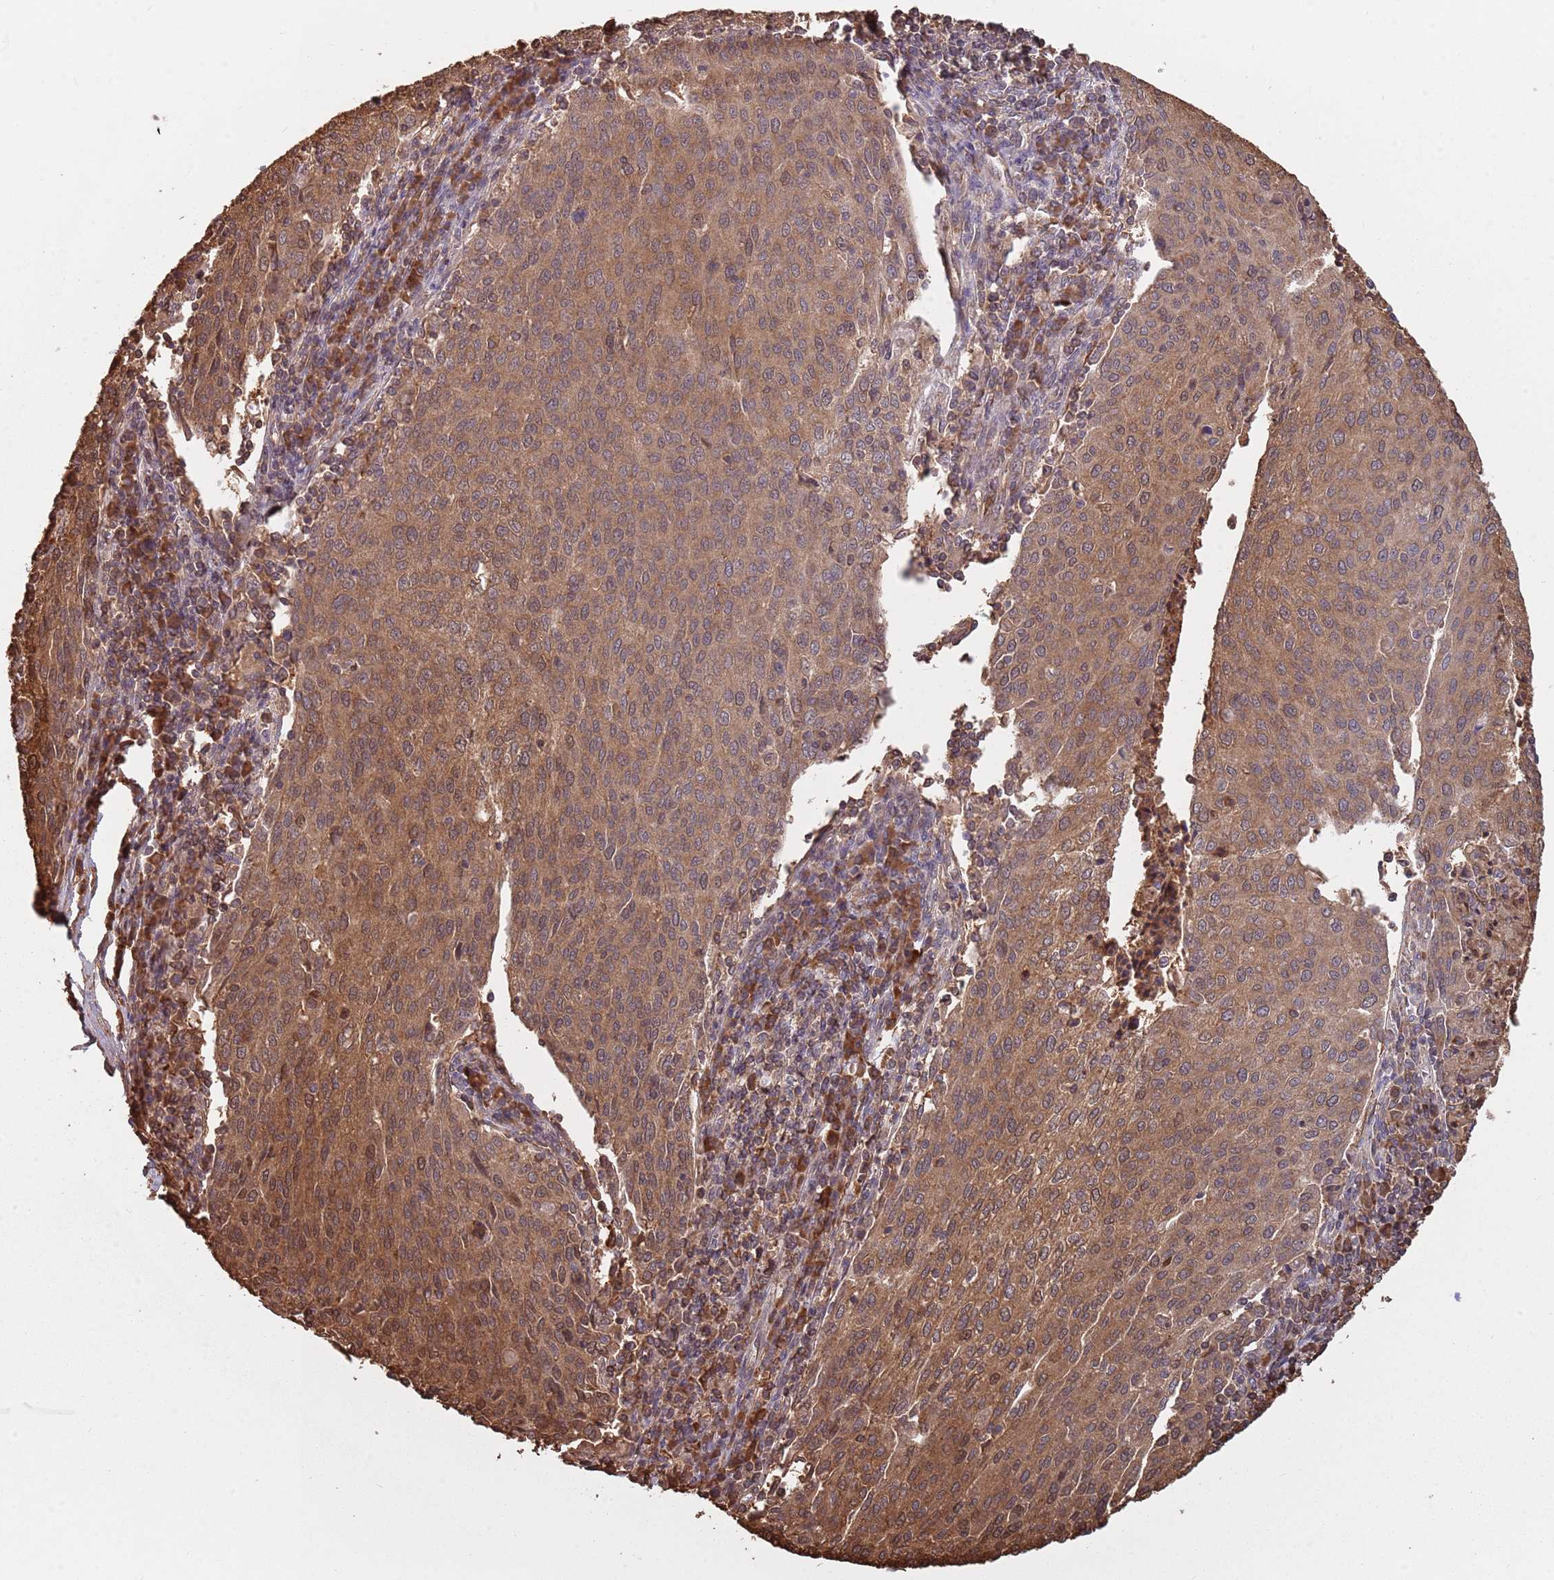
{"staining": {"intensity": "moderate", "quantity": ">75%", "location": "cytoplasmic/membranous,nuclear"}, "tissue": "cervical cancer", "cell_type": "Tumor cells", "image_type": "cancer", "snomed": [{"axis": "morphology", "description": "Squamous cell carcinoma, NOS"}, {"axis": "topography", "description": "Cervix"}], "caption": "Immunohistochemistry image of neoplastic tissue: human cervical squamous cell carcinoma stained using IHC displays medium levels of moderate protein expression localized specifically in the cytoplasmic/membranous and nuclear of tumor cells, appearing as a cytoplasmic/membranous and nuclear brown color.", "gene": "COG4", "patient": {"sex": "female", "age": 46}}